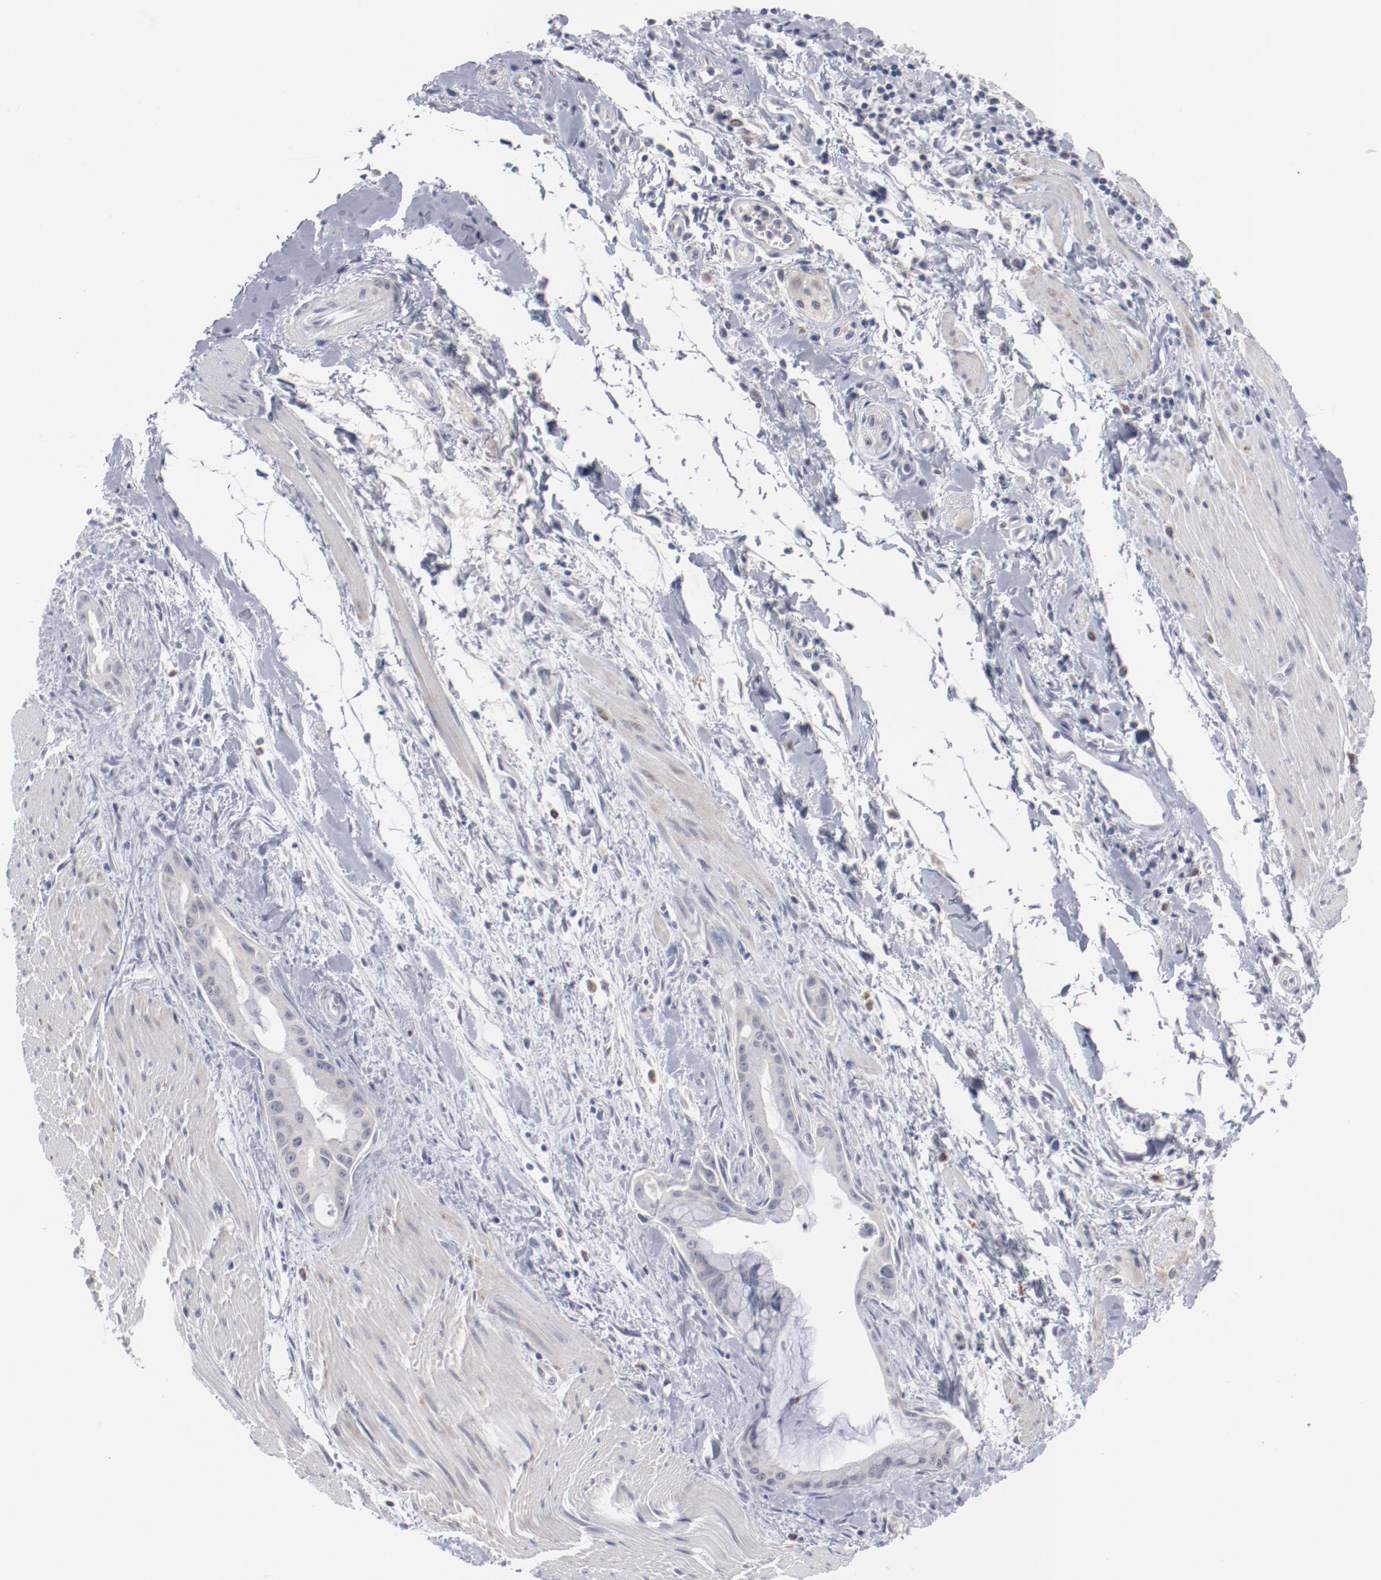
{"staining": {"intensity": "negative", "quantity": "none", "location": "none"}, "tissue": "pancreatic cancer", "cell_type": "Tumor cells", "image_type": "cancer", "snomed": [{"axis": "morphology", "description": "Adenocarcinoma, NOS"}, {"axis": "topography", "description": "Pancreas"}], "caption": "Micrograph shows no protein positivity in tumor cells of pancreatic cancer (adenocarcinoma) tissue.", "gene": "SH3BGR", "patient": {"sex": "male", "age": 59}}